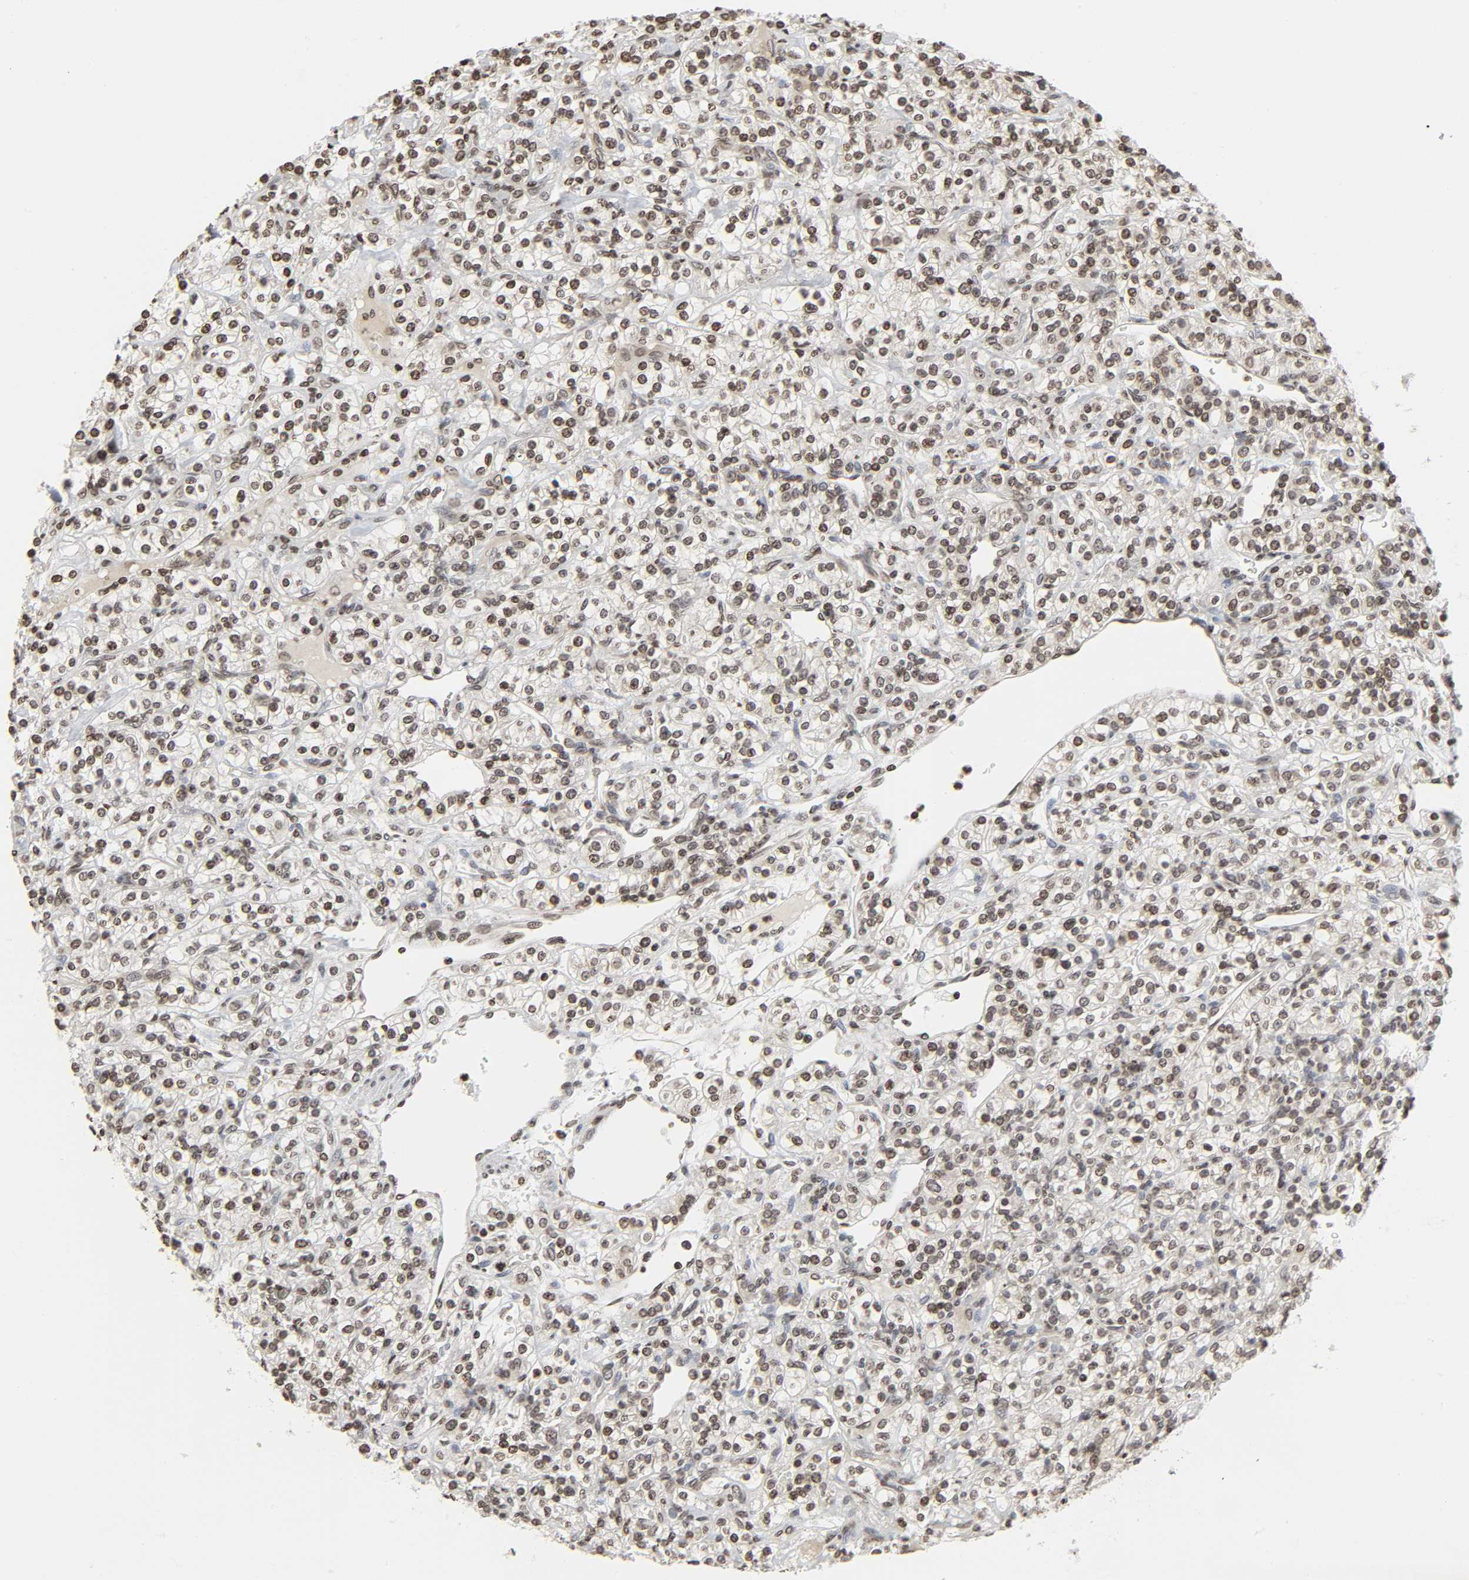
{"staining": {"intensity": "moderate", "quantity": ">75%", "location": "nuclear"}, "tissue": "renal cancer", "cell_type": "Tumor cells", "image_type": "cancer", "snomed": [{"axis": "morphology", "description": "Adenocarcinoma, NOS"}, {"axis": "topography", "description": "Kidney"}], "caption": "There is medium levels of moderate nuclear expression in tumor cells of renal cancer (adenocarcinoma), as demonstrated by immunohistochemical staining (brown color).", "gene": "ELAVL1", "patient": {"sex": "male", "age": 77}}